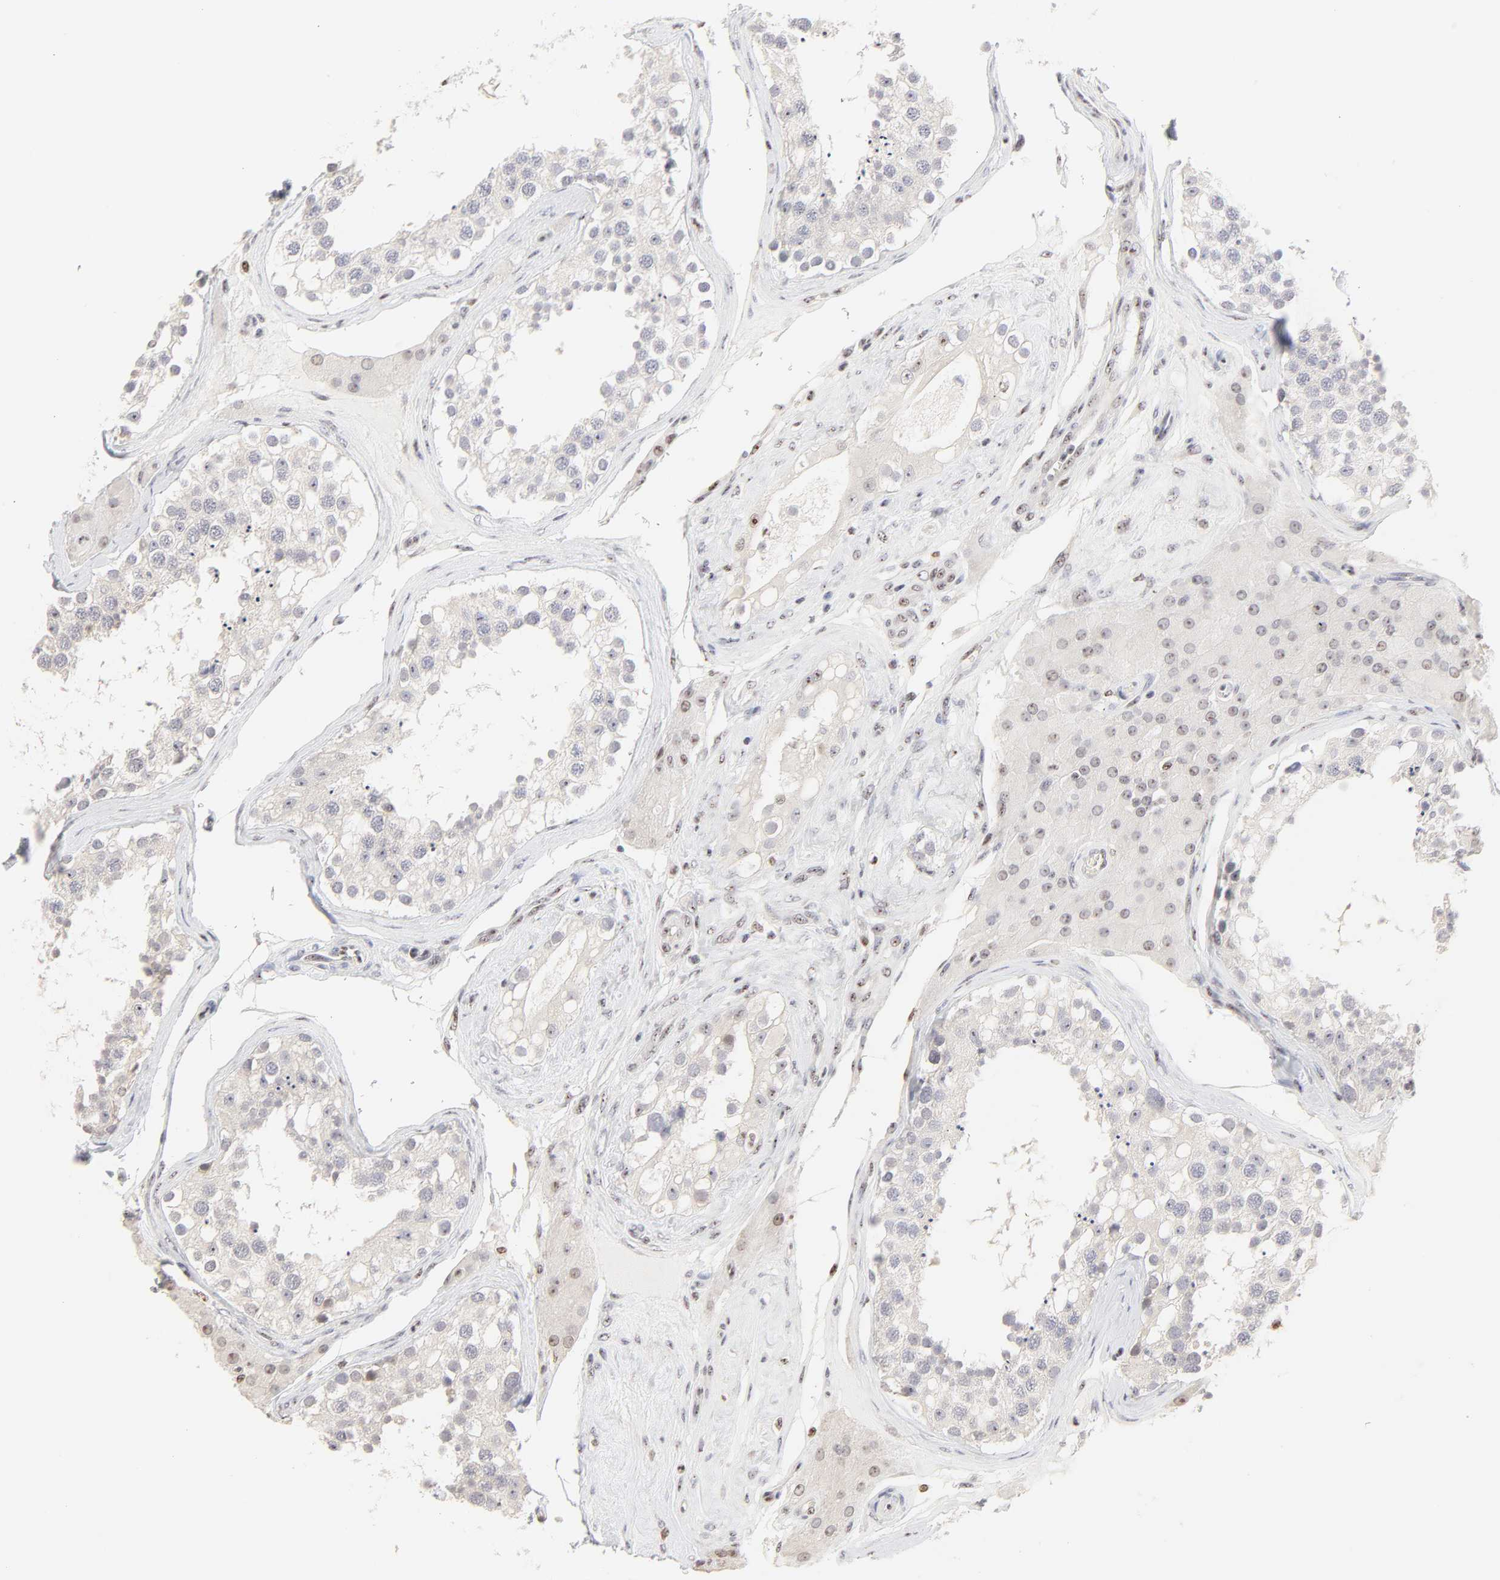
{"staining": {"intensity": "weak", "quantity": "25%-75%", "location": "nuclear"}, "tissue": "testis", "cell_type": "Cells in seminiferous ducts", "image_type": "normal", "snomed": [{"axis": "morphology", "description": "Normal tissue, NOS"}, {"axis": "topography", "description": "Testis"}], "caption": "The immunohistochemical stain labels weak nuclear positivity in cells in seminiferous ducts of benign testis.", "gene": "NFIL3", "patient": {"sex": "male", "age": 68}}